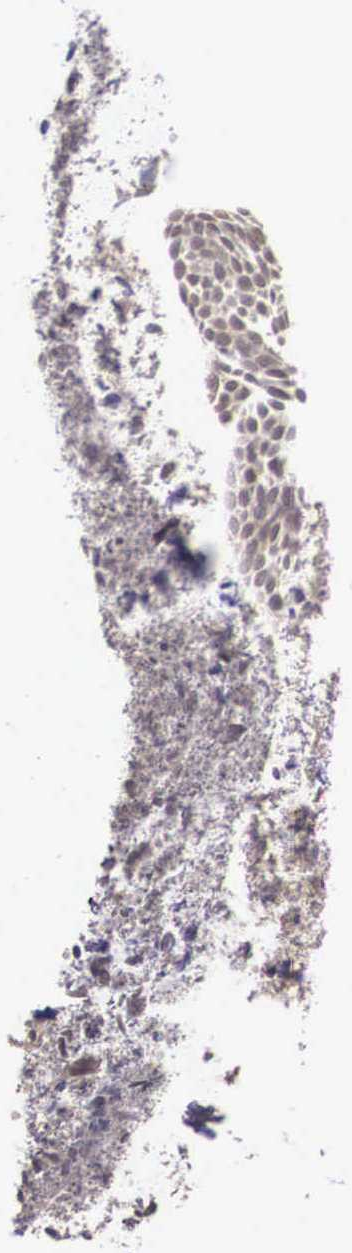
{"staining": {"intensity": "weak", "quantity": "25%-75%", "location": "cytoplasmic/membranous"}, "tissue": "skin cancer", "cell_type": "Tumor cells", "image_type": "cancer", "snomed": [{"axis": "morphology", "description": "Basal cell carcinoma"}, {"axis": "topography", "description": "Skin"}], "caption": "Protein staining of skin cancer tissue displays weak cytoplasmic/membranous expression in approximately 25%-75% of tumor cells.", "gene": "VASH1", "patient": {"sex": "male", "age": 84}}